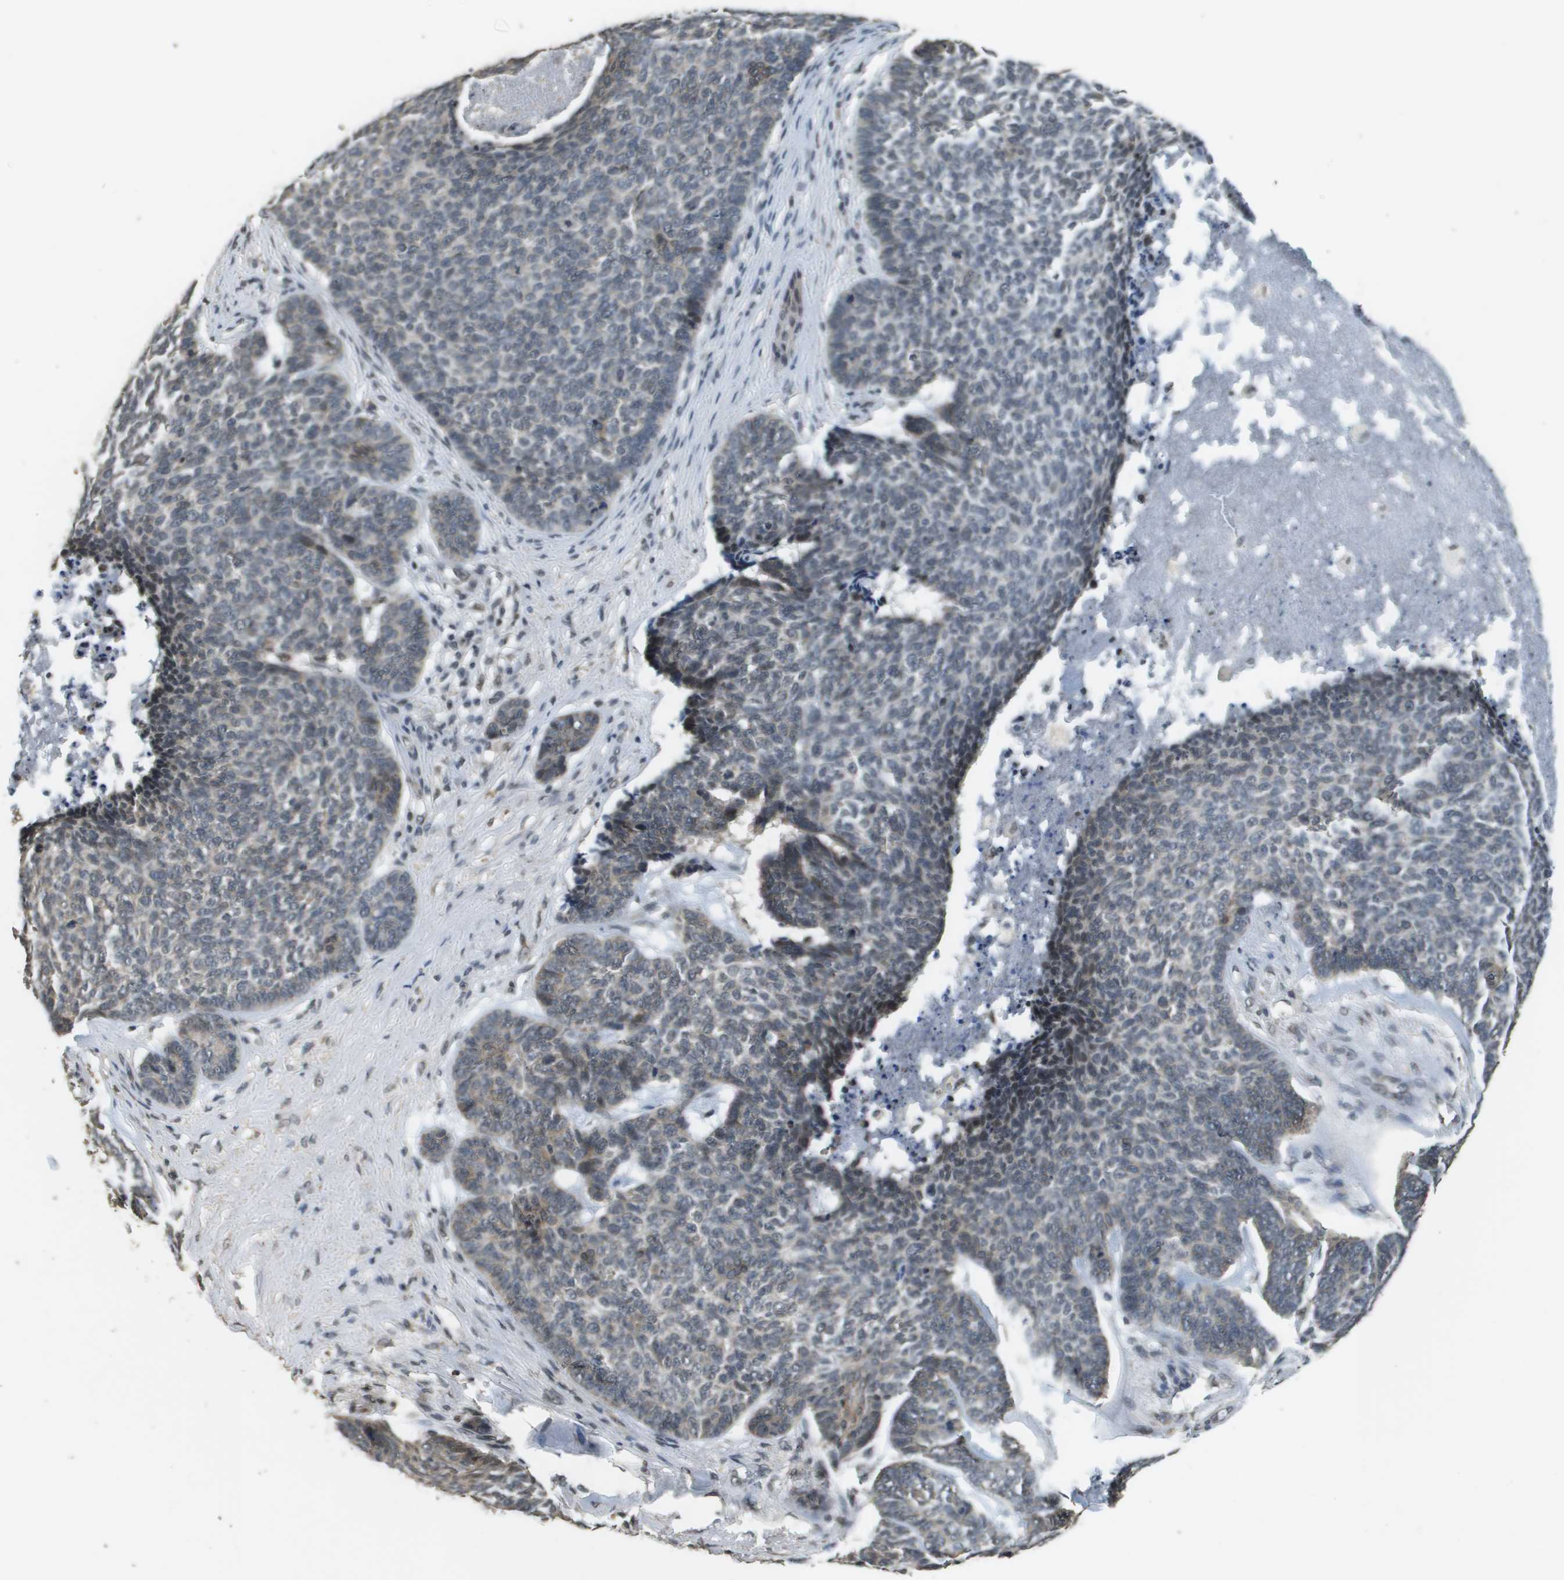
{"staining": {"intensity": "moderate", "quantity": "<25%", "location": "nuclear"}, "tissue": "skin cancer", "cell_type": "Tumor cells", "image_type": "cancer", "snomed": [{"axis": "morphology", "description": "Basal cell carcinoma"}, {"axis": "topography", "description": "Skin"}], "caption": "Protein staining displays moderate nuclear staining in about <25% of tumor cells in skin basal cell carcinoma.", "gene": "FANCC", "patient": {"sex": "male", "age": 84}}